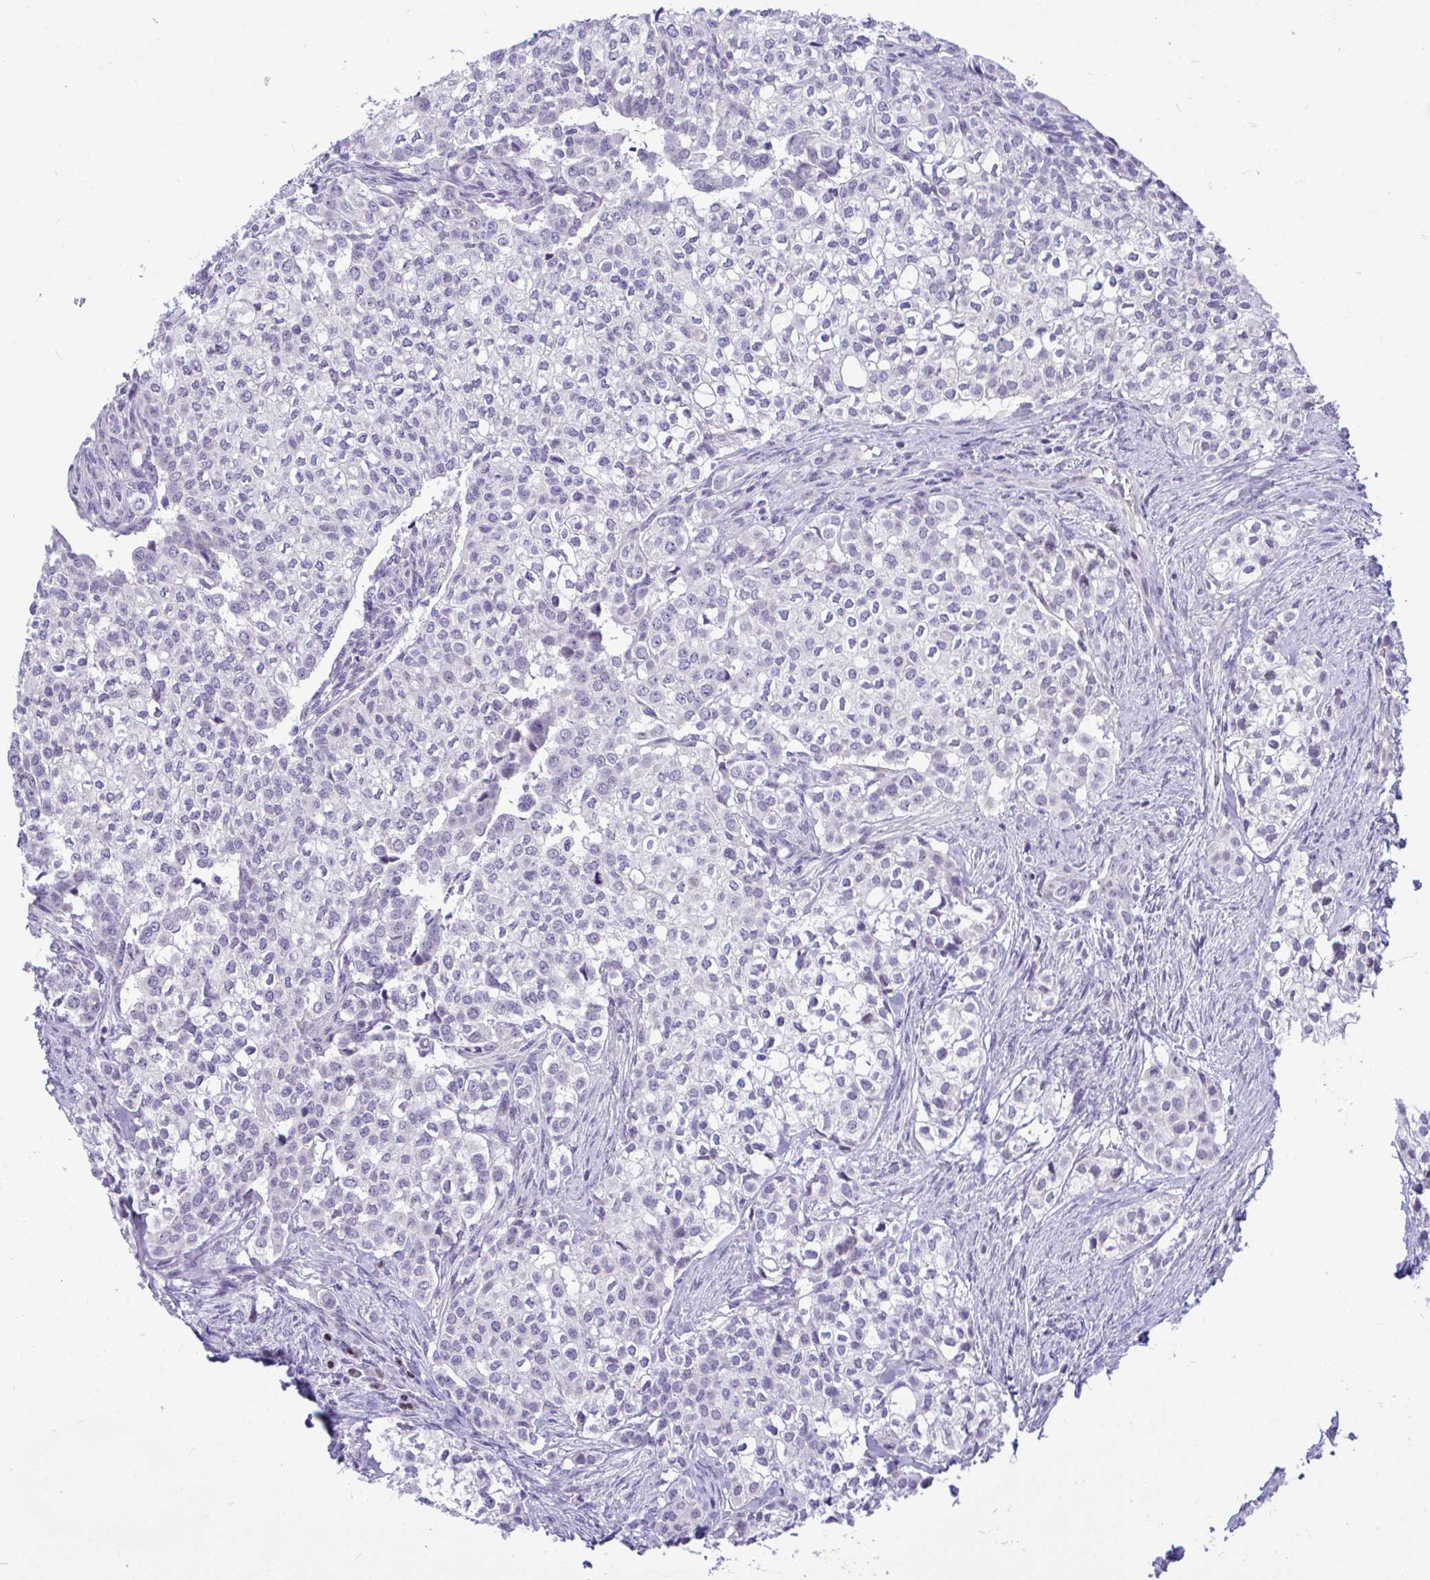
{"staining": {"intensity": "negative", "quantity": "none", "location": "none"}, "tissue": "head and neck cancer", "cell_type": "Tumor cells", "image_type": "cancer", "snomed": [{"axis": "morphology", "description": "Adenocarcinoma, NOS"}, {"axis": "topography", "description": "Head-Neck"}], "caption": "Tumor cells are negative for brown protein staining in head and neck cancer. (DAB IHC visualized using brightfield microscopy, high magnification).", "gene": "SLC25A51", "patient": {"sex": "male", "age": 81}}